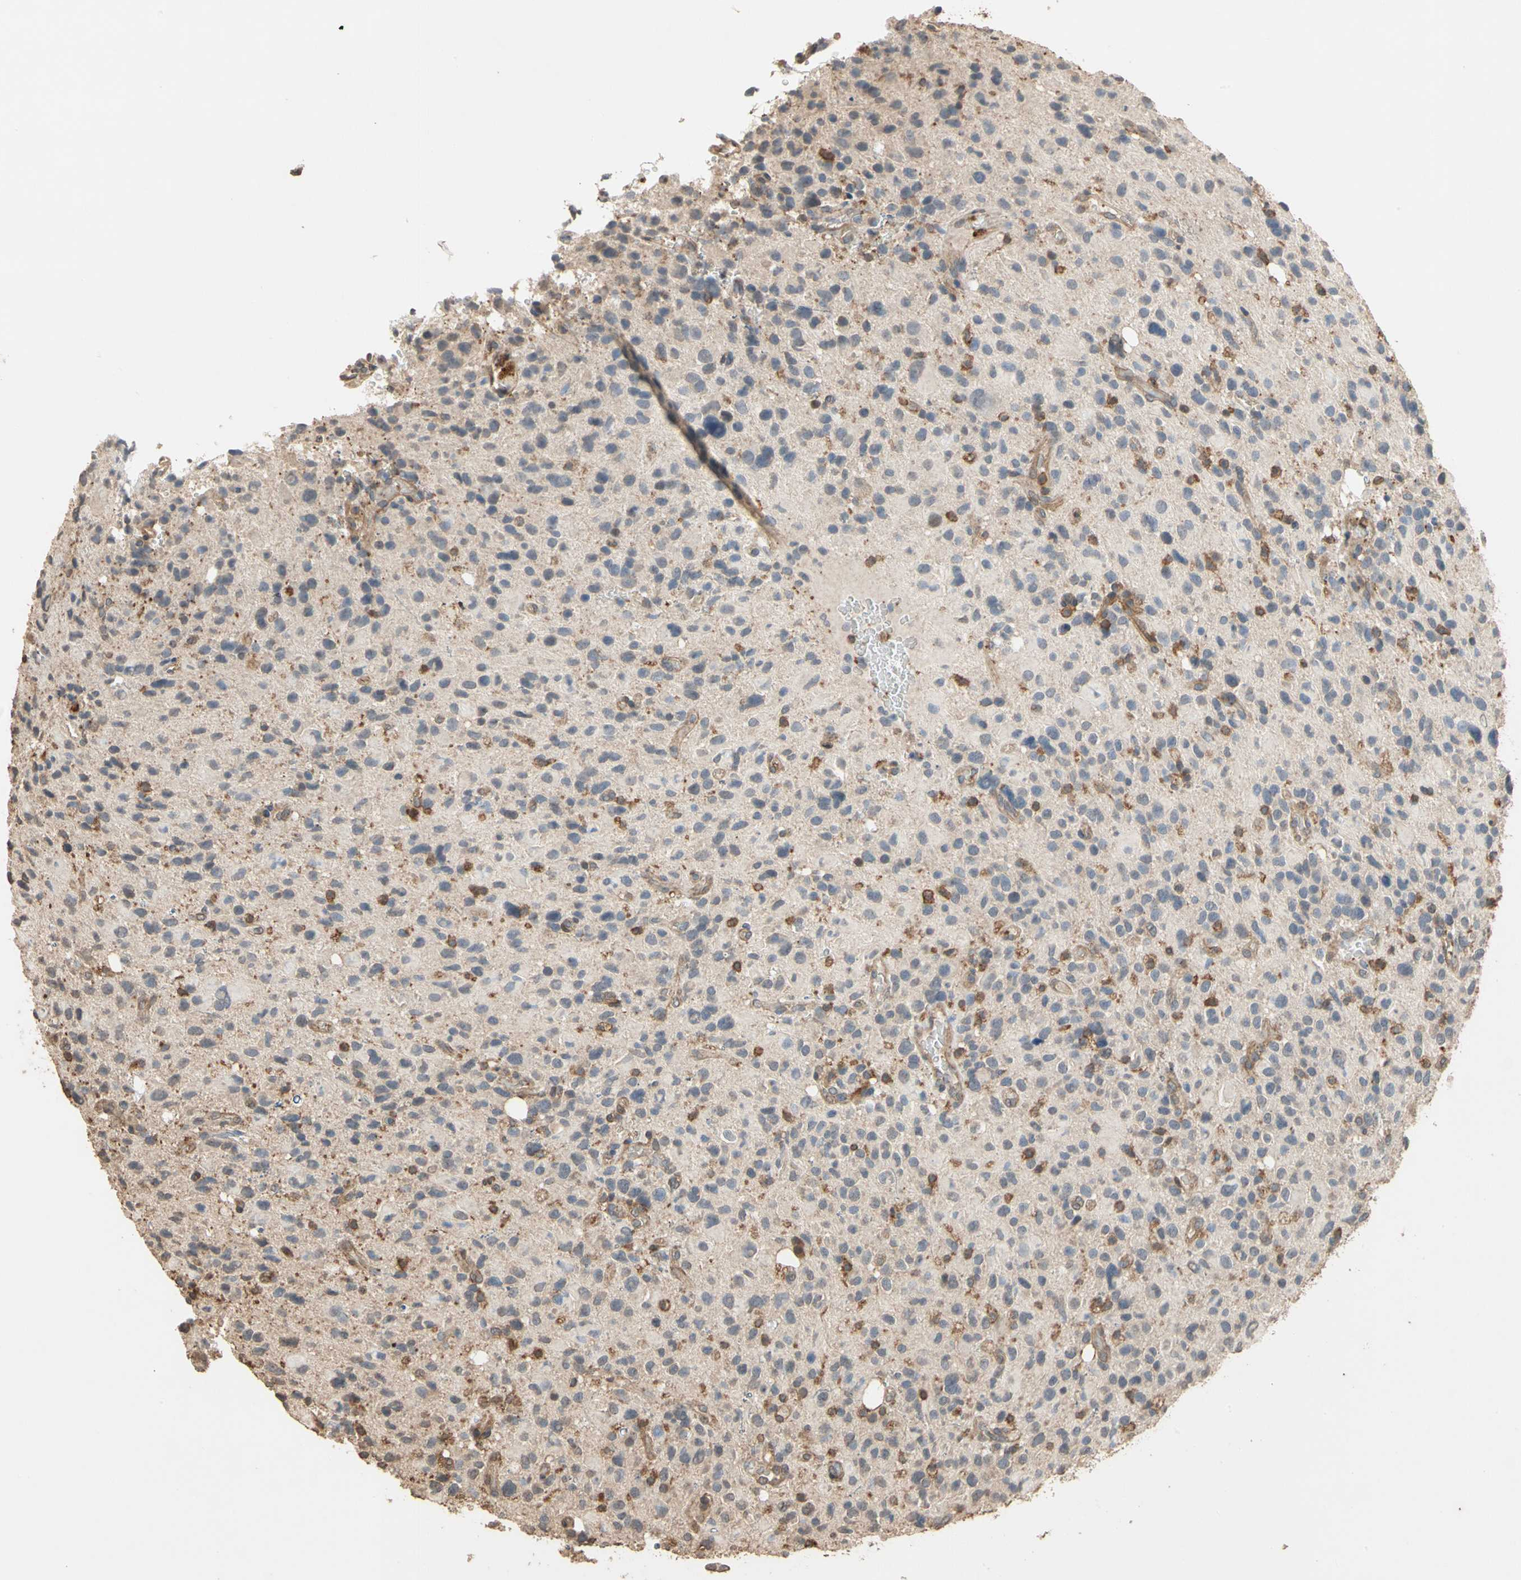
{"staining": {"intensity": "weak", "quantity": "<25%", "location": "cytoplasmic/membranous"}, "tissue": "glioma", "cell_type": "Tumor cells", "image_type": "cancer", "snomed": [{"axis": "morphology", "description": "Glioma, malignant, High grade"}, {"axis": "topography", "description": "Brain"}], "caption": "High-grade glioma (malignant) was stained to show a protein in brown. There is no significant positivity in tumor cells.", "gene": "MAP3K10", "patient": {"sex": "male", "age": 48}}